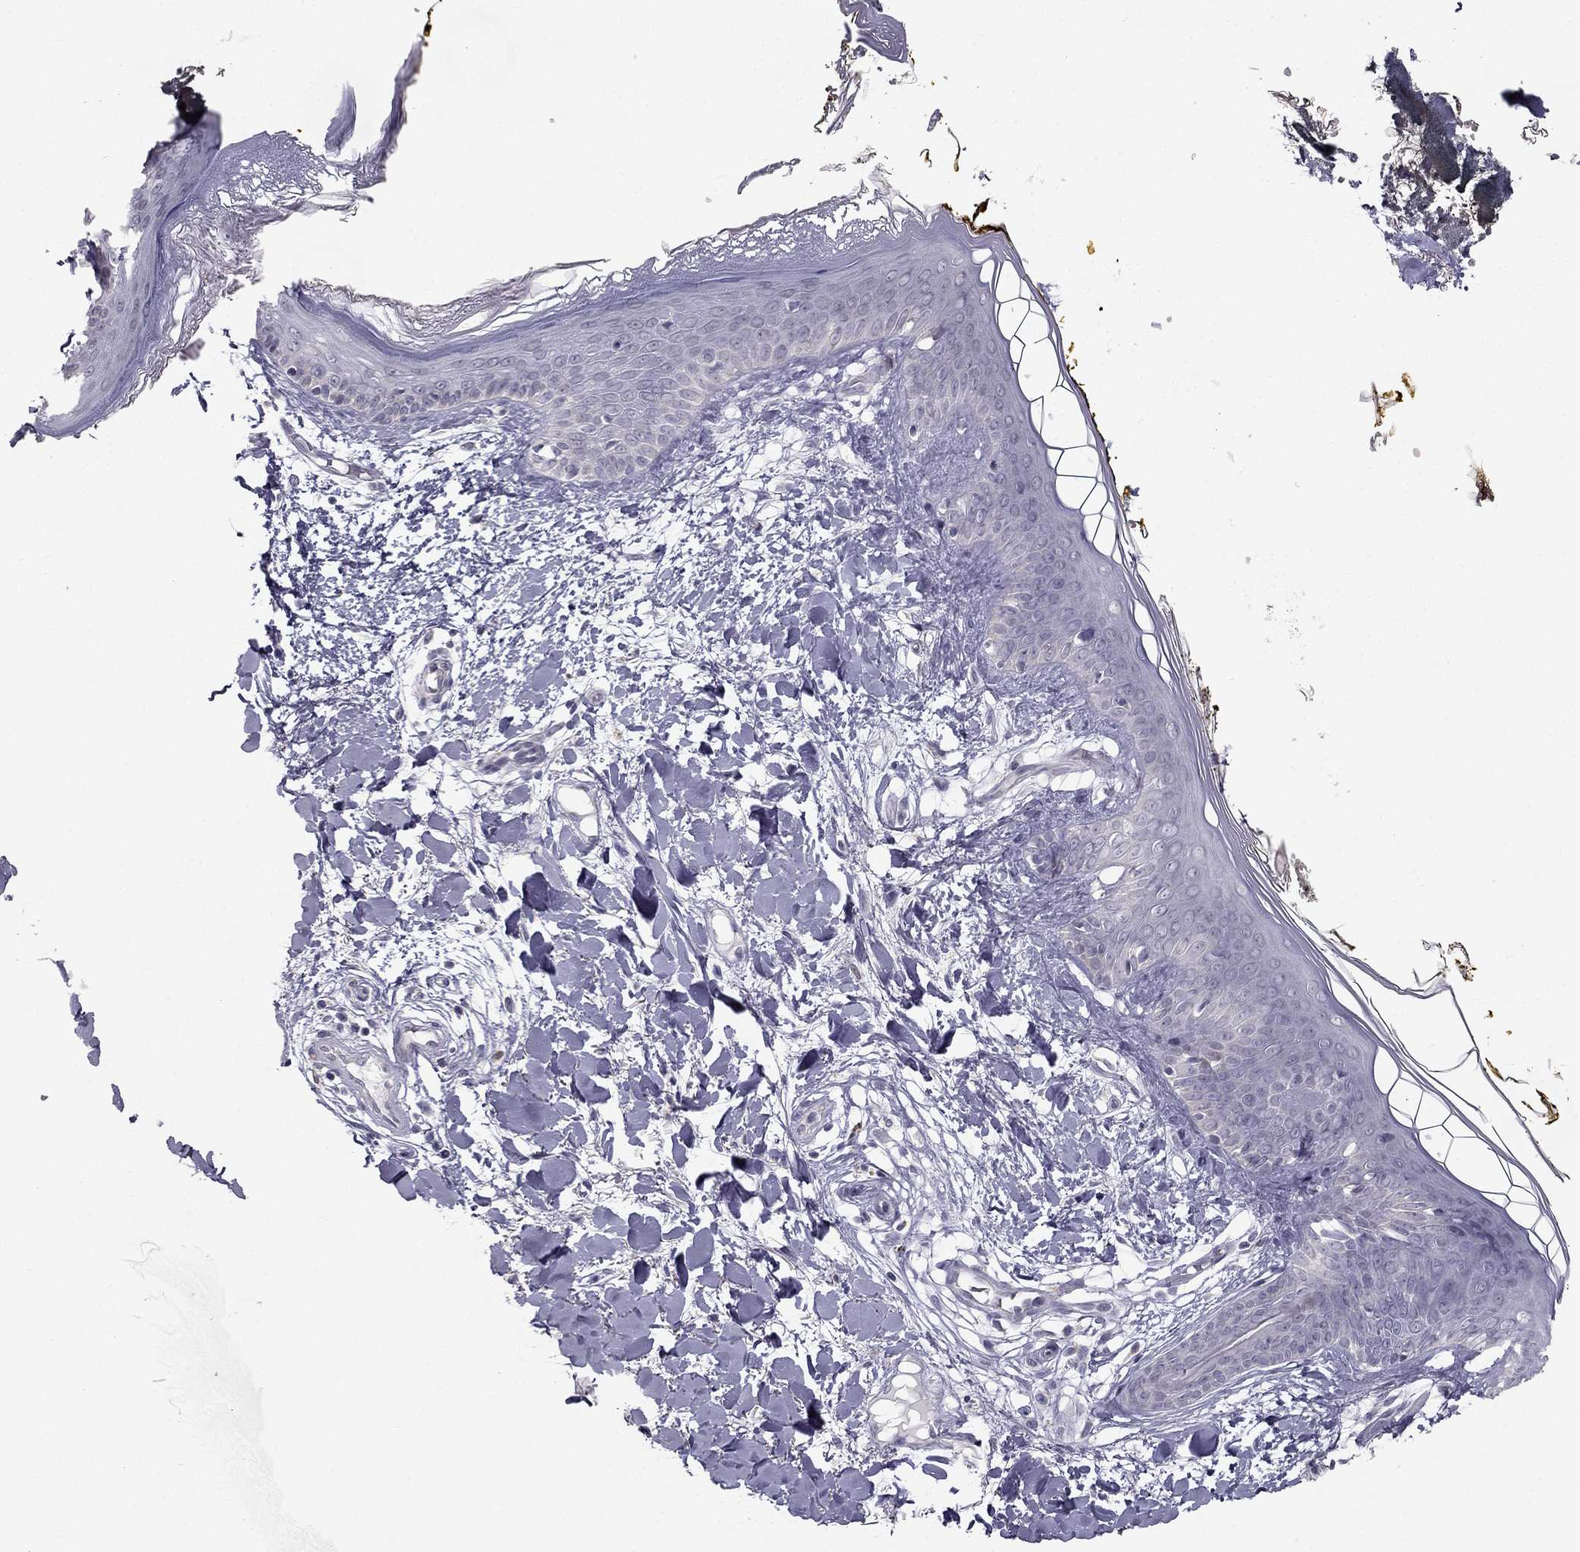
{"staining": {"intensity": "negative", "quantity": "none", "location": "none"}, "tissue": "skin", "cell_type": "Fibroblasts", "image_type": "normal", "snomed": [{"axis": "morphology", "description": "Normal tissue, NOS"}, {"axis": "topography", "description": "Skin"}], "caption": "Skin stained for a protein using immunohistochemistry demonstrates no staining fibroblasts.", "gene": "C5orf49", "patient": {"sex": "female", "age": 34}}